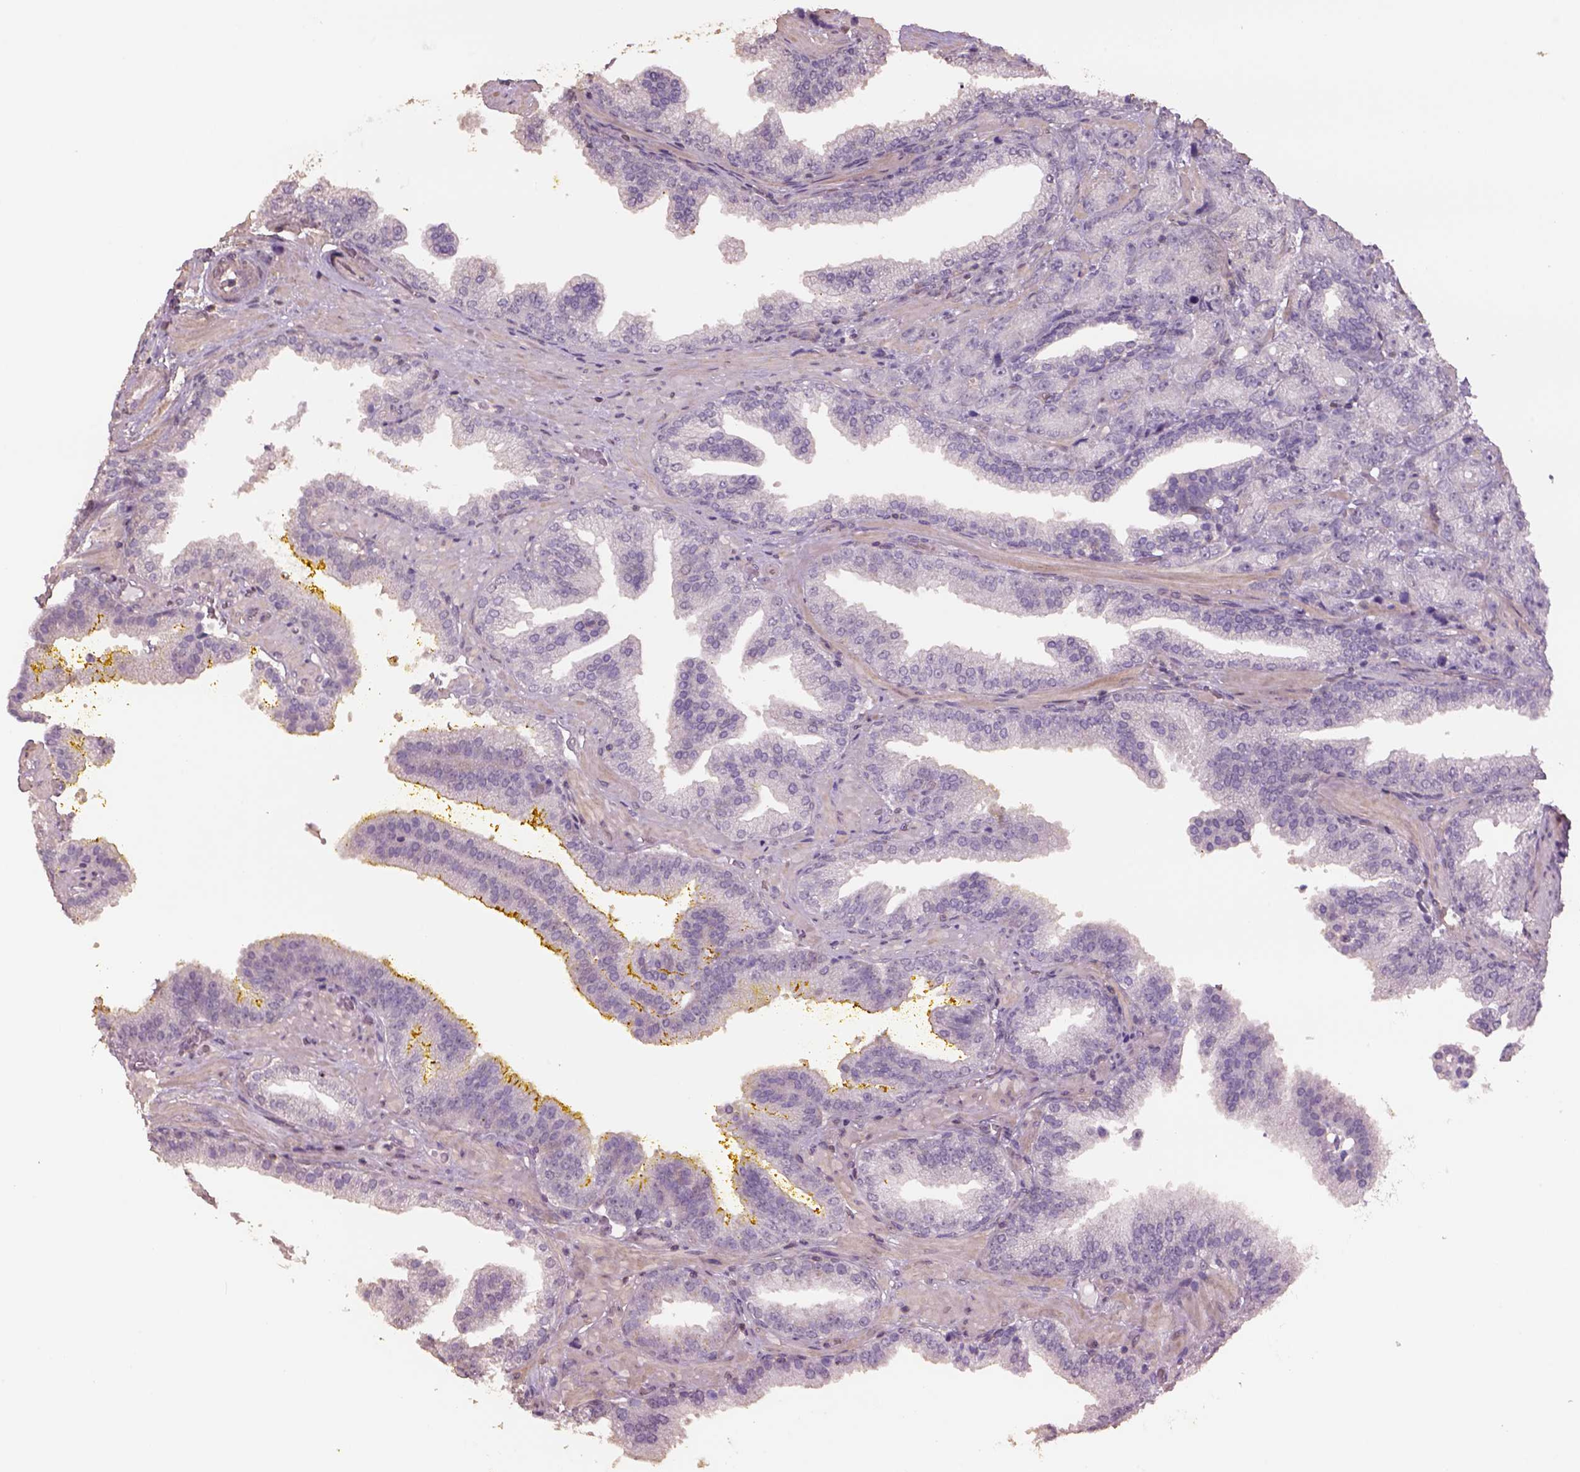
{"staining": {"intensity": "negative", "quantity": "none", "location": "none"}, "tissue": "prostate cancer", "cell_type": "Tumor cells", "image_type": "cancer", "snomed": [{"axis": "morphology", "description": "Adenocarcinoma, NOS"}, {"axis": "topography", "description": "Prostate"}], "caption": "Immunohistochemistry photomicrograph of neoplastic tissue: human prostate adenocarcinoma stained with DAB (3,3'-diaminobenzidine) exhibits no significant protein staining in tumor cells.", "gene": "LIN7A", "patient": {"sex": "male", "age": 63}}